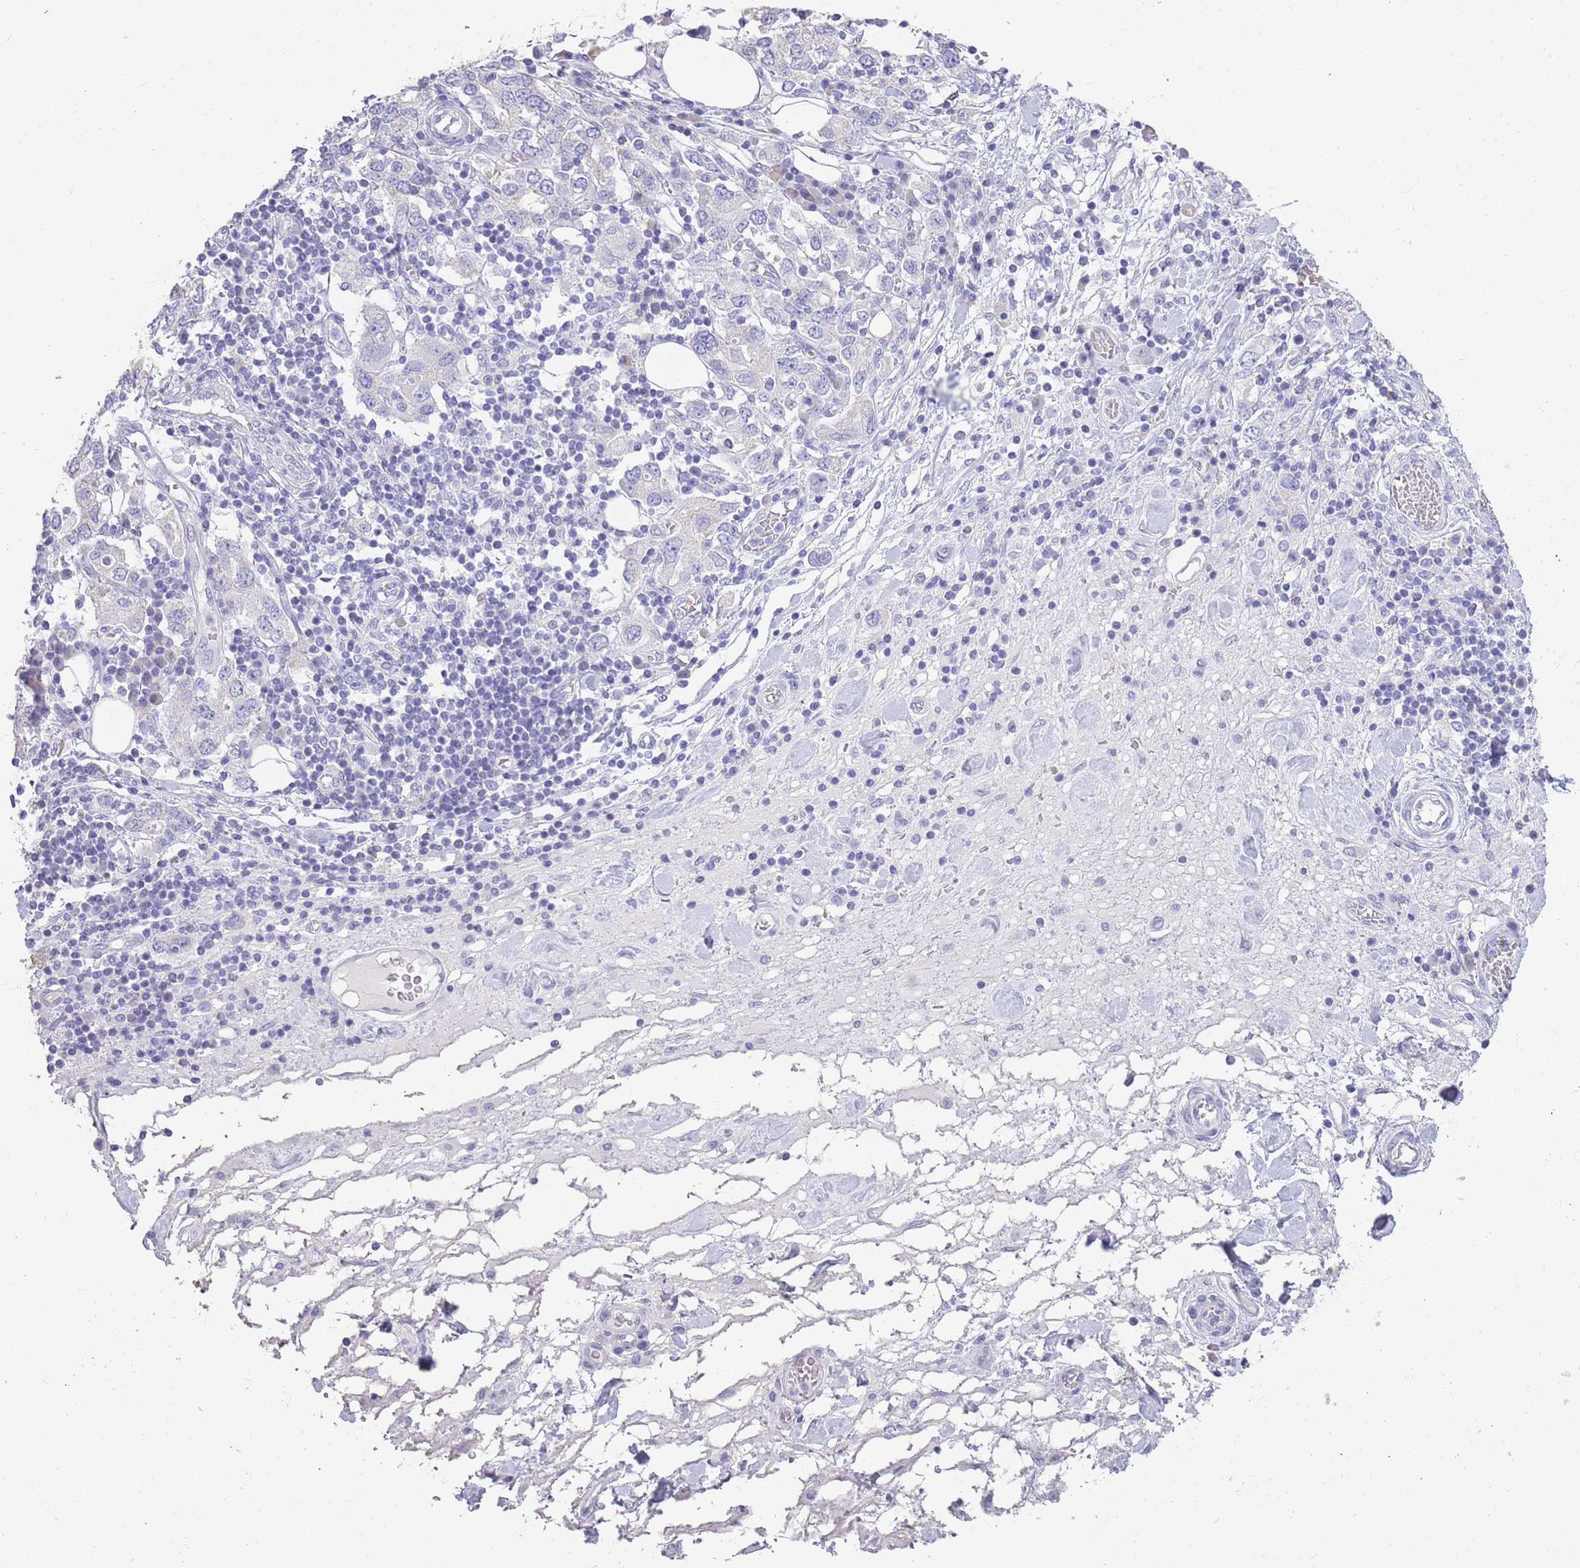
{"staining": {"intensity": "negative", "quantity": "none", "location": "none"}, "tissue": "stomach cancer", "cell_type": "Tumor cells", "image_type": "cancer", "snomed": [{"axis": "morphology", "description": "Adenocarcinoma, NOS"}, {"axis": "topography", "description": "Stomach, upper"}, {"axis": "topography", "description": "Stomach"}], "caption": "The IHC photomicrograph has no significant positivity in tumor cells of stomach cancer tissue.", "gene": "ACR", "patient": {"sex": "male", "age": 62}}